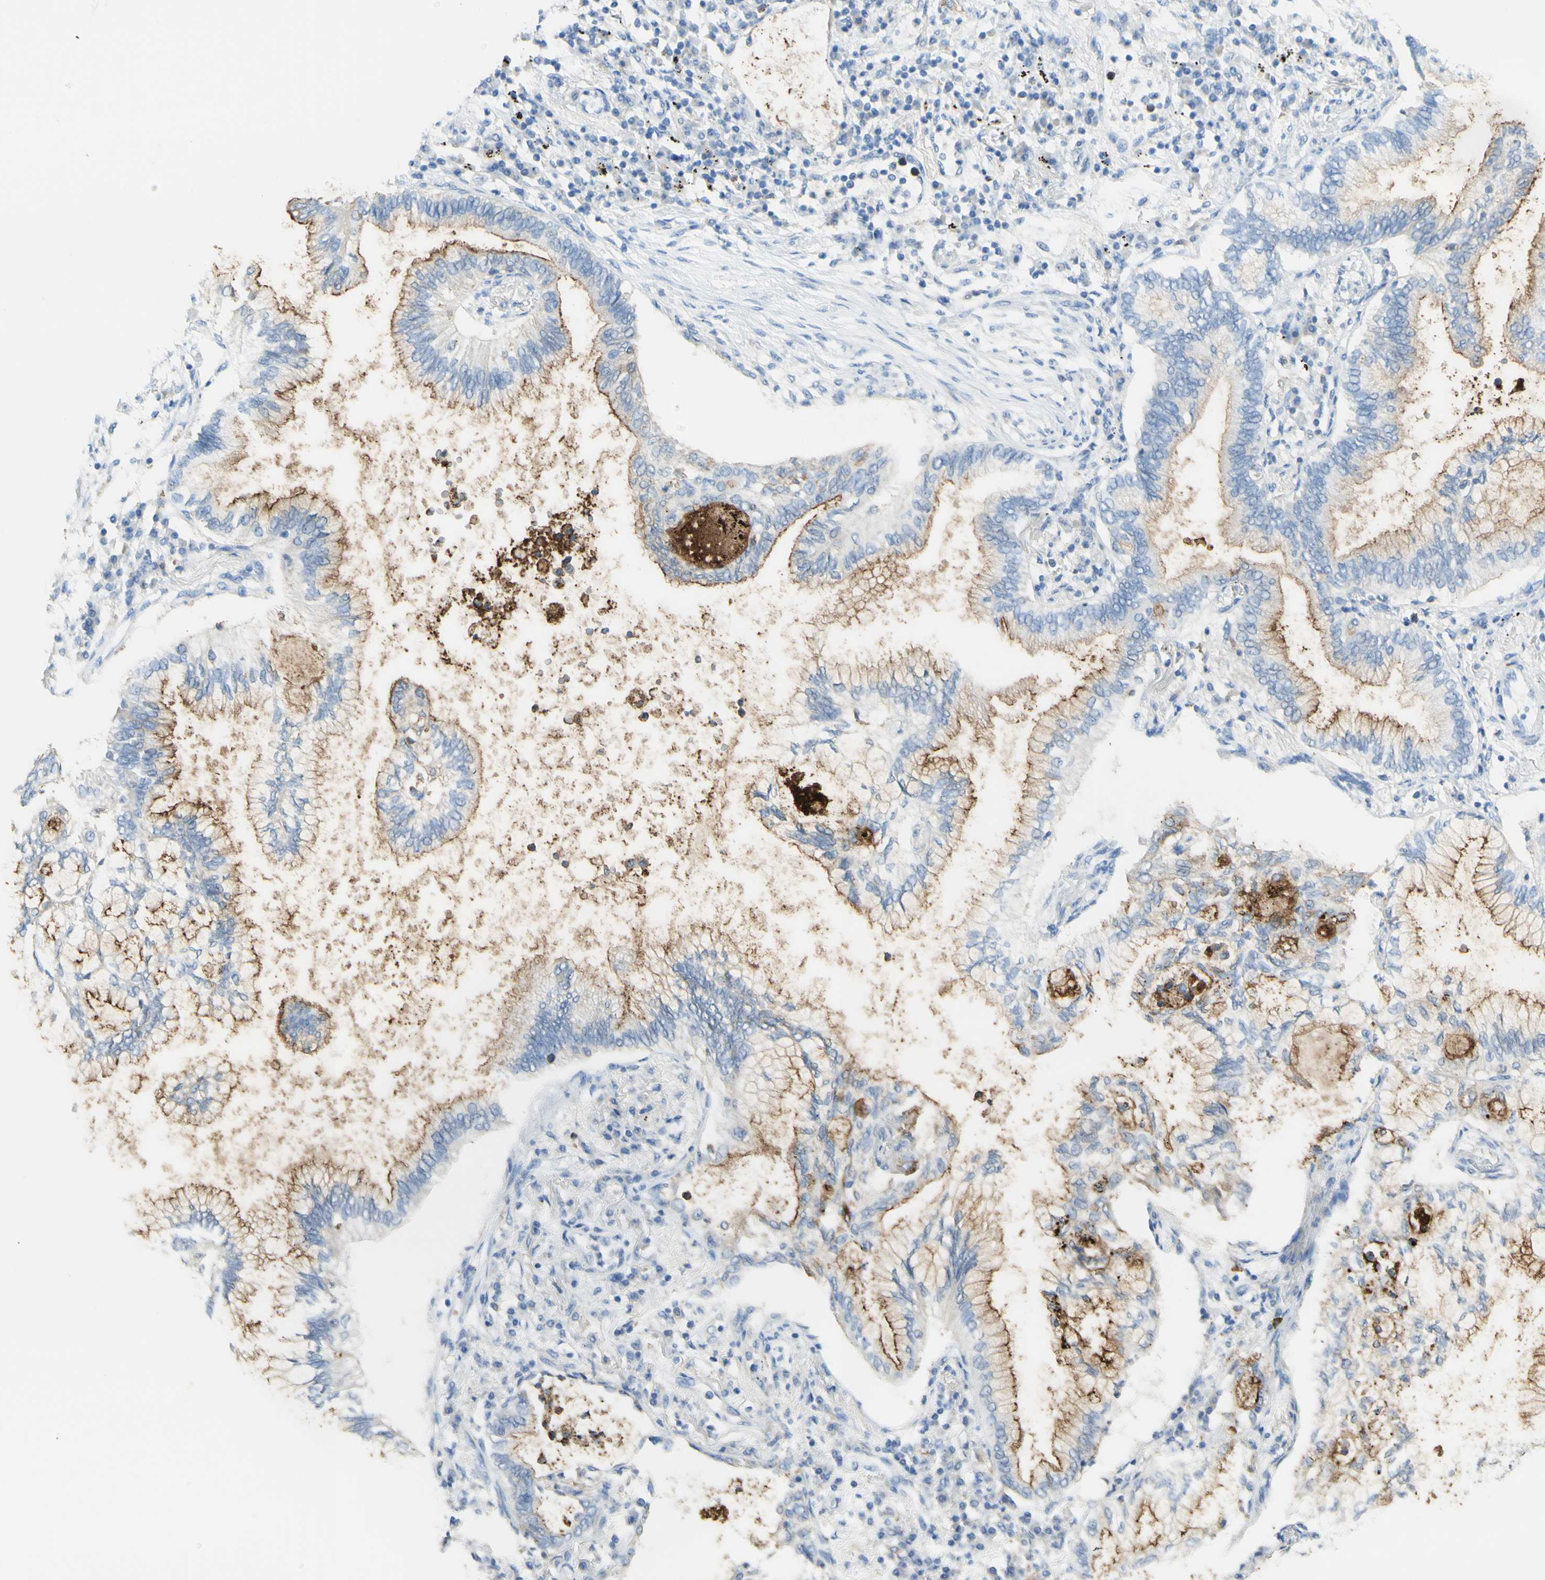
{"staining": {"intensity": "moderate", "quantity": ">75%", "location": "cytoplasmic/membranous"}, "tissue": "lung cancer", "cell_type": "Tumor cells", "image_type": "cancer", "snomed": [{"axis": "morphology", "description": "Normal tissue, NOS"}, {"axis": "morphology", "description": "Adenocarcinoma, NOS"}, {"axis": "topography", "description": "Bronchus"}, {"axis": "topography", "description": "Lung"}], "caption": "IHC photomicrograph of lung cancer stained for a protein (brown), which exhibits medium levels of moderate cytoplasmic/membranous staining in approximately >75% of tumor cells.", "gene": "TSPAN1", "patient": {"sex": "female", "age": 70}}